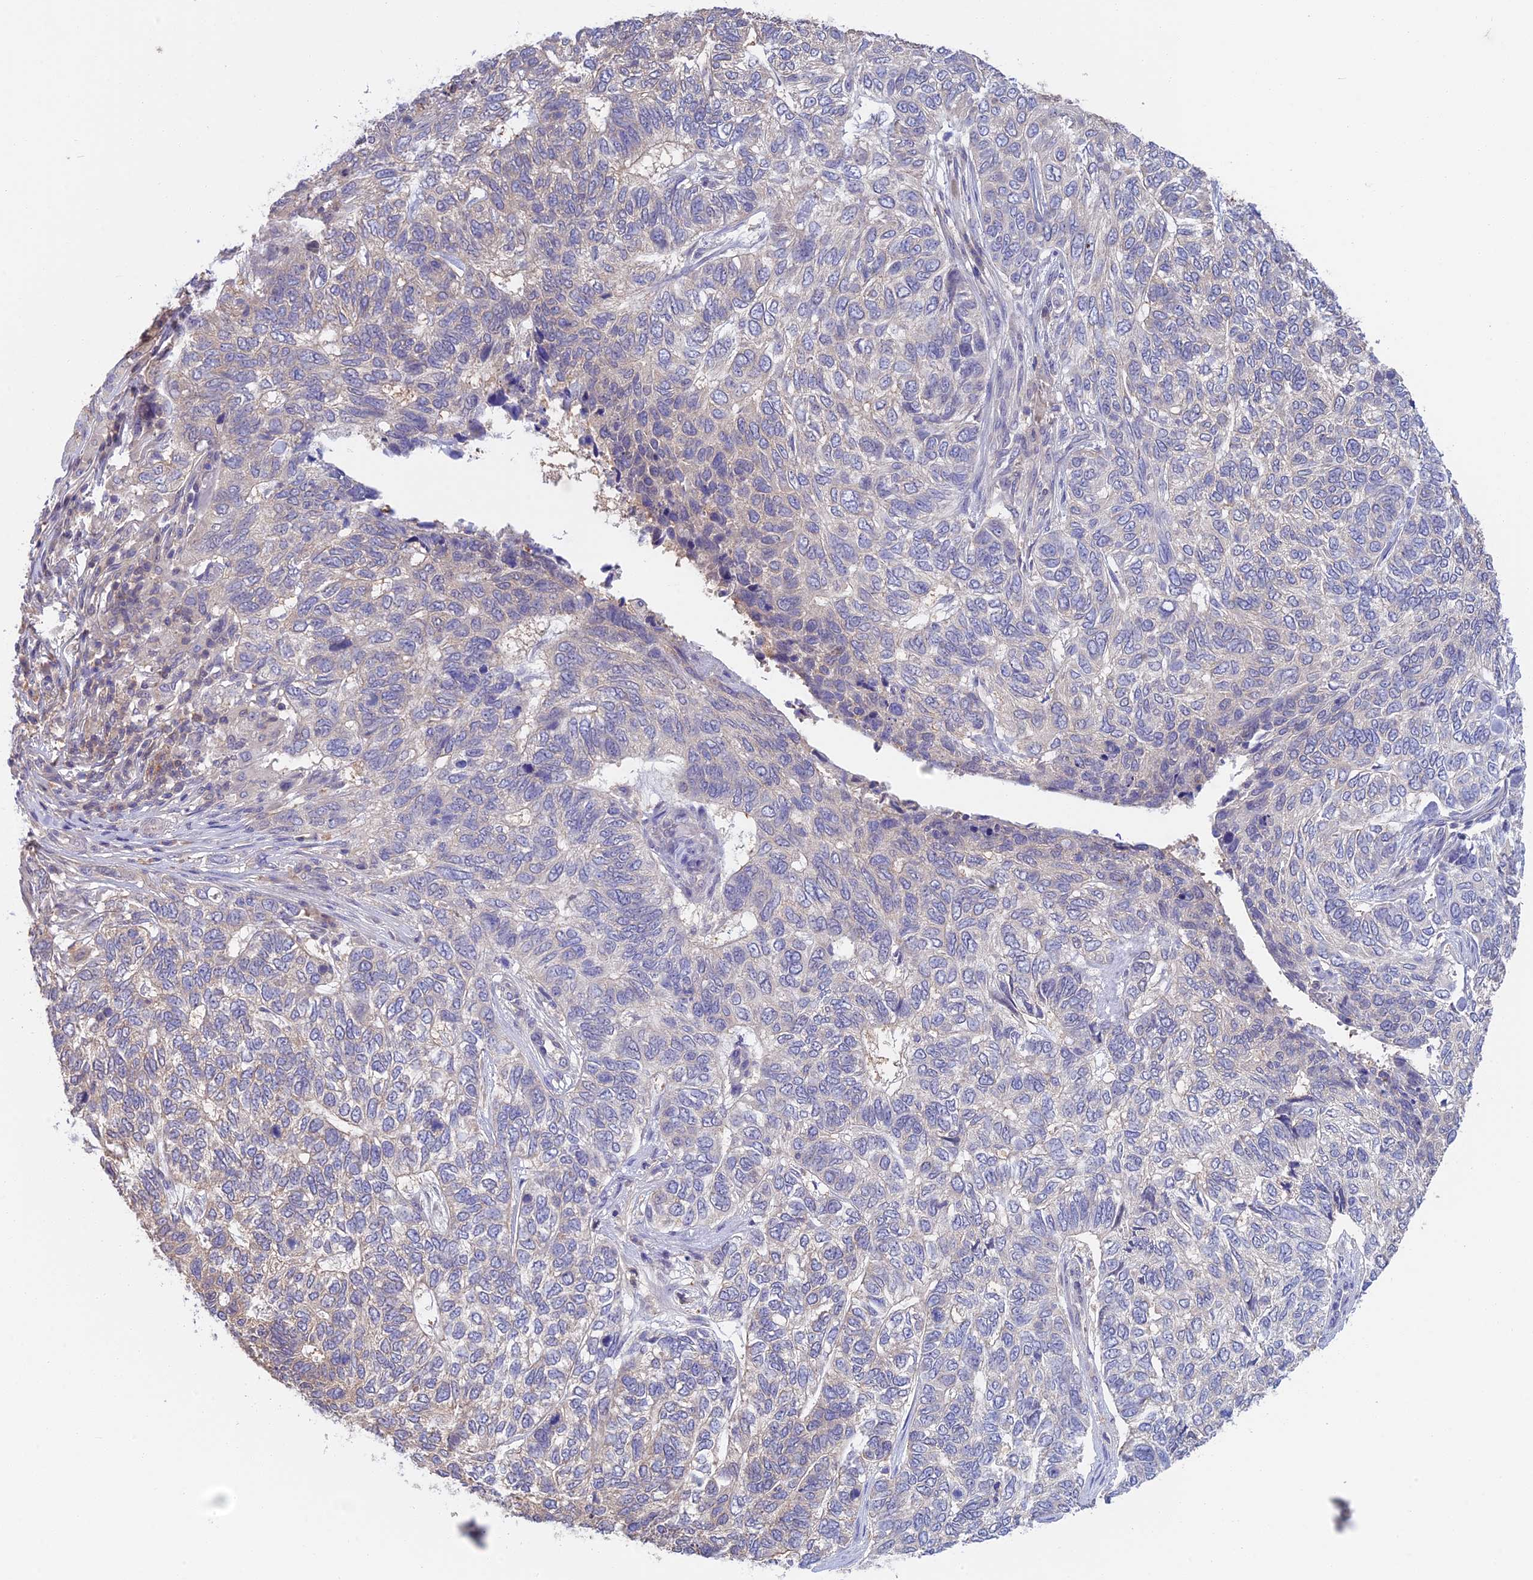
{"staining": {"intensity": "negative", "quantity": "none", "location": "none"}, "tissue": "skin cancer", "cell_type": "Tumor cells", "image_type": "cancer", "snomed": [{"axis": "morphology", "description": "Basal cell carcinoma"}, {"axis": "topography", "description": "Skin"}], "caption": "High magnification brightfield microscopy of basal cell carcinoma (skin) stained with DAB (3,3'-diaminobenzidine) (brown) and counterstained with hematoxylin (blue): tumor cells show no significant staining.", "gene": "SNAP91", "patient": {"sex": "female", "age": 65}}